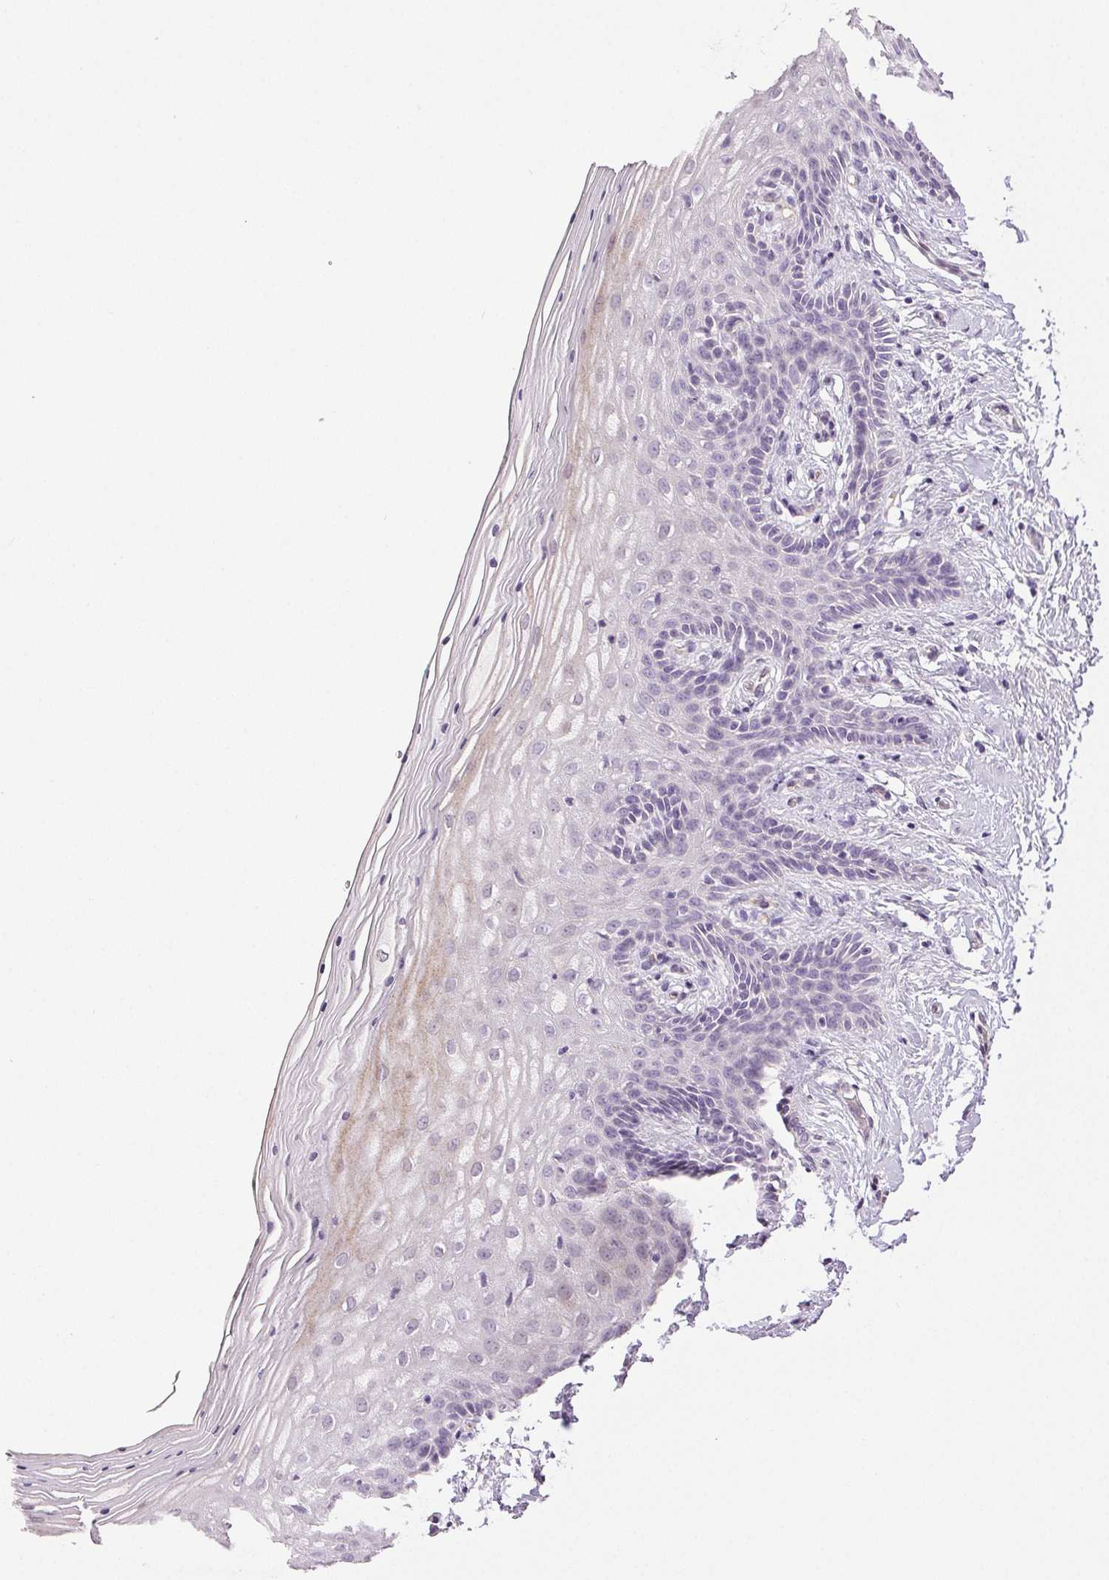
{"staining": {"intensity": "moderate", "quantity": "<25%", "location": "cytoplasmic/membranous"}, "tissue": "vagina", "cell_type": "Squamous epithelial cells", "image_type": "normal", "snomed": [{"axis": "morphology", "description": "Normal tissue, NOS"}, {"axis": "topography", "description": "Vagina"}], "caption": "Benign vagina shows moderate cytoplasmic/membranous expression in approximately <25% of squamous epithelial cells.", "gene": "PLCB1", "patient": {"sex": "female", "age": 45}}